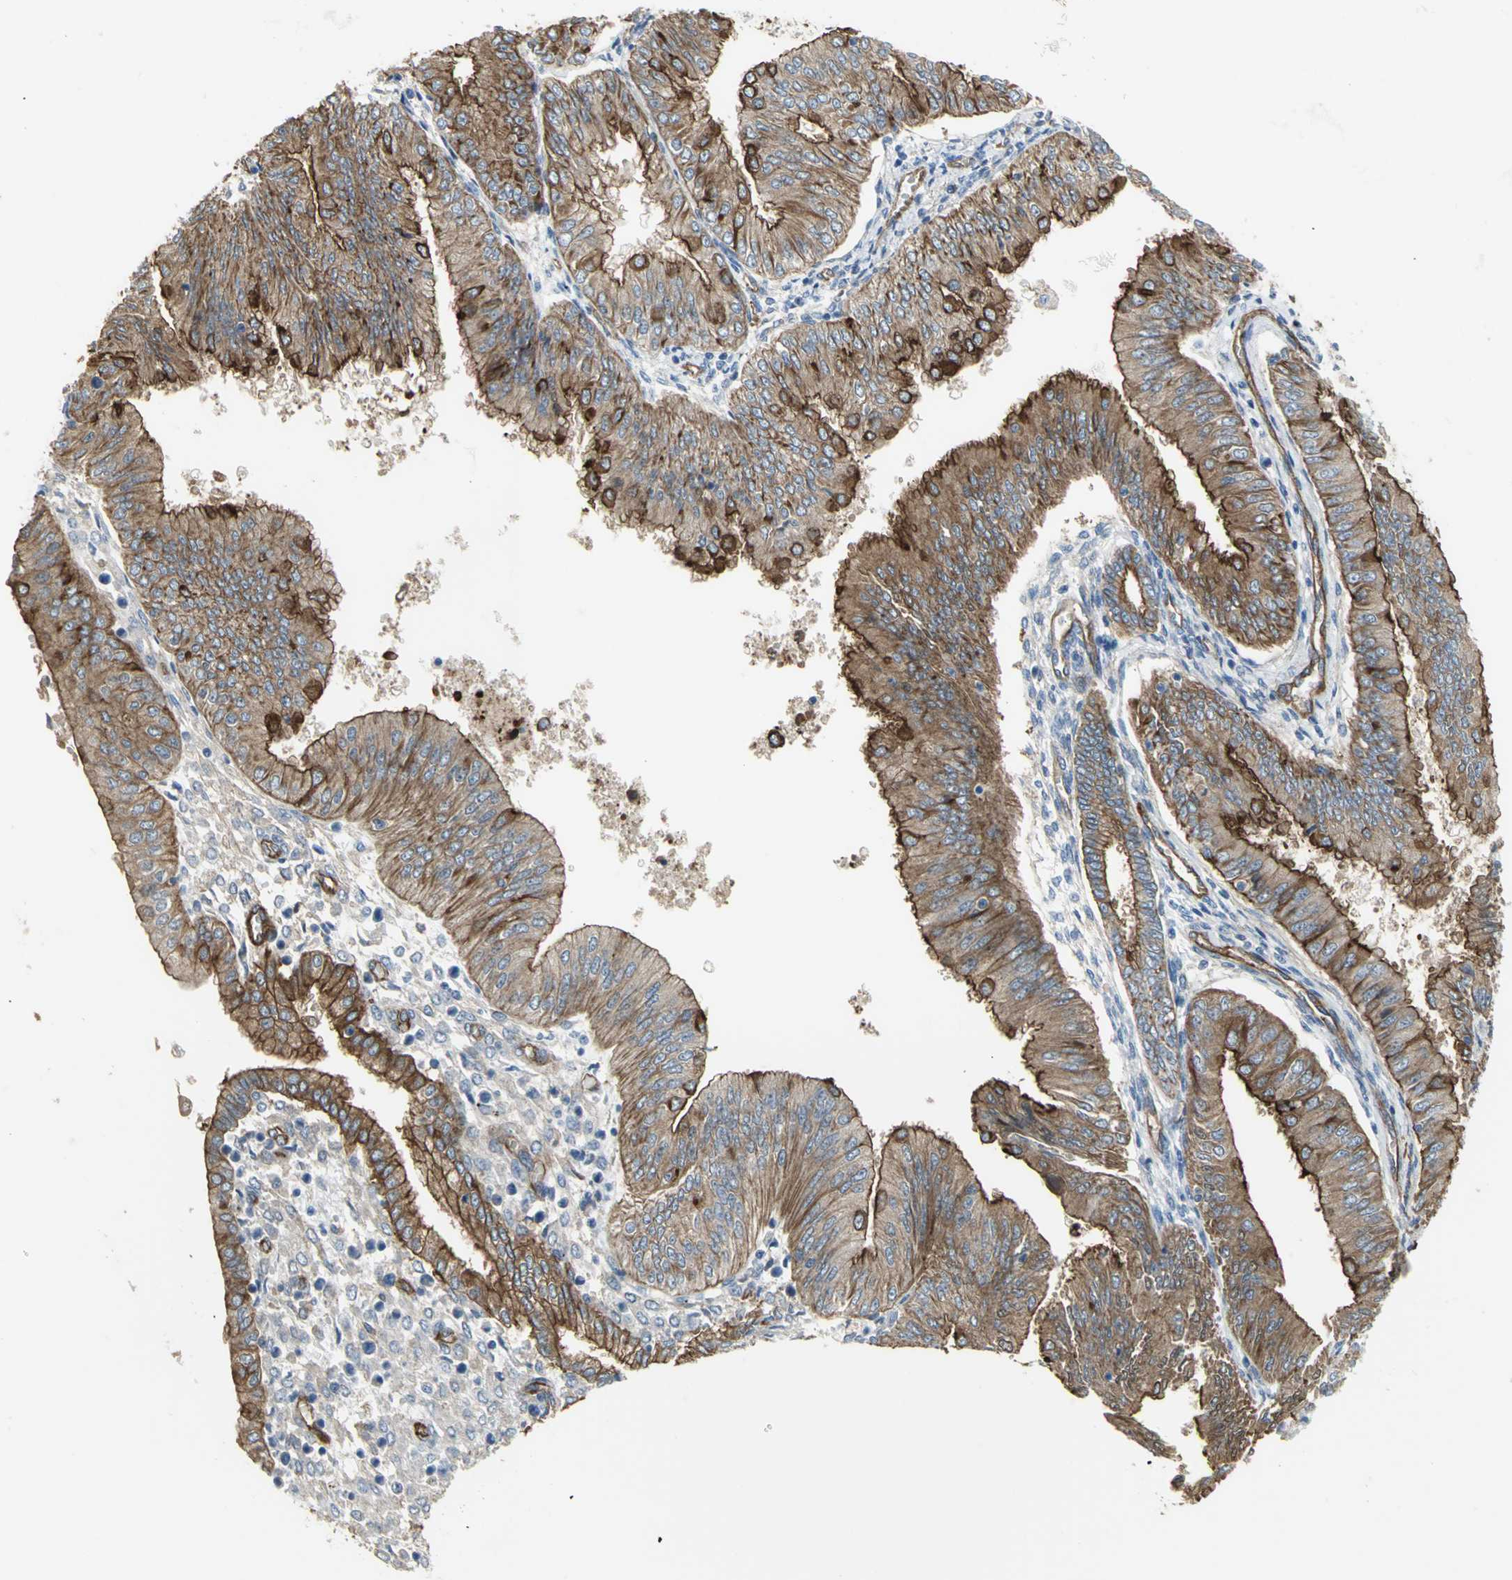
{"staining": {"intensity": "strong", "quantity": ">75%", "location": "cytoplasmic/membranous"}, "tissue": "endometrial cancer", "cell_type": "Tumor cells", "image_type": "cancer", "snomed": [{"axis": "morphology", "description": "Adenocarcinoma, NOS"}, {"axis": "topography", "description": "Endometrium"}], "caption": "DAB immunohistochemical staining of adenocarcinoma (endometrial) exhibits strong cytoplasmic/membranous protein staining in about >75% of tumor cells. (IHC, brightfield microscopy, high magnification).", "gene": "FLNB", "patient": {"sex": "female", "age": 53}}